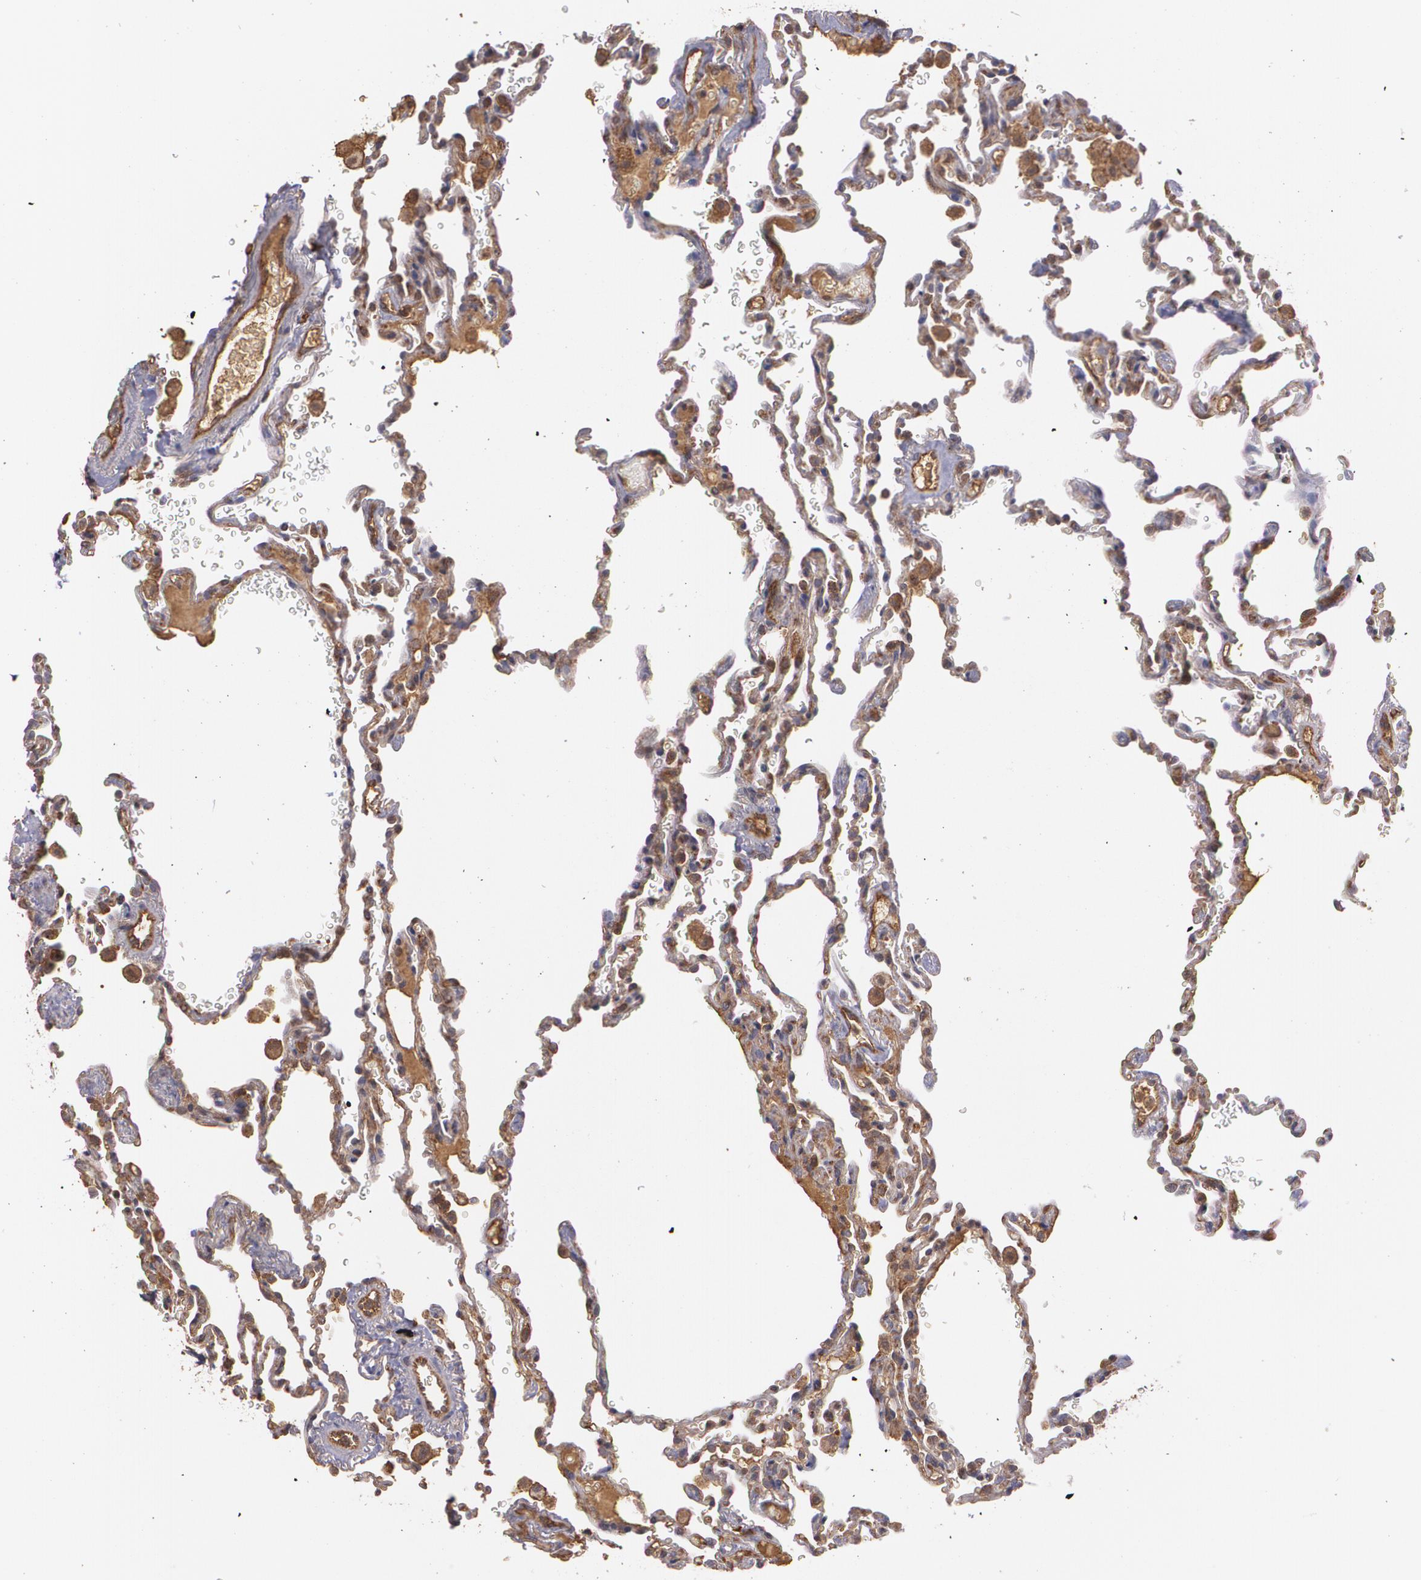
{"staining": {"intensity": "strong", "quantity": ">75%", "location": "cytoplasmic/membranous"}, "tissue": "lung", "cell_type": "Alveolar cells", "image_type": "normal", "snomed": [{"axis": "morphology", "description": "Normal tissue, NOS"}, {"axis": "topography", "description": "Lung"}], "caption": "Immunohistochemical staining of benign human lung demonstrates high levels of strong cytoplasmic/membranous positivity in about >75% of alveolar cells. Using DAB (brown) and hematoxylin (blue) stains, captured at high magnification using brightfield microscopy.", "gene": "ECE1", "patient": {"sex": "male", "age": 59}}